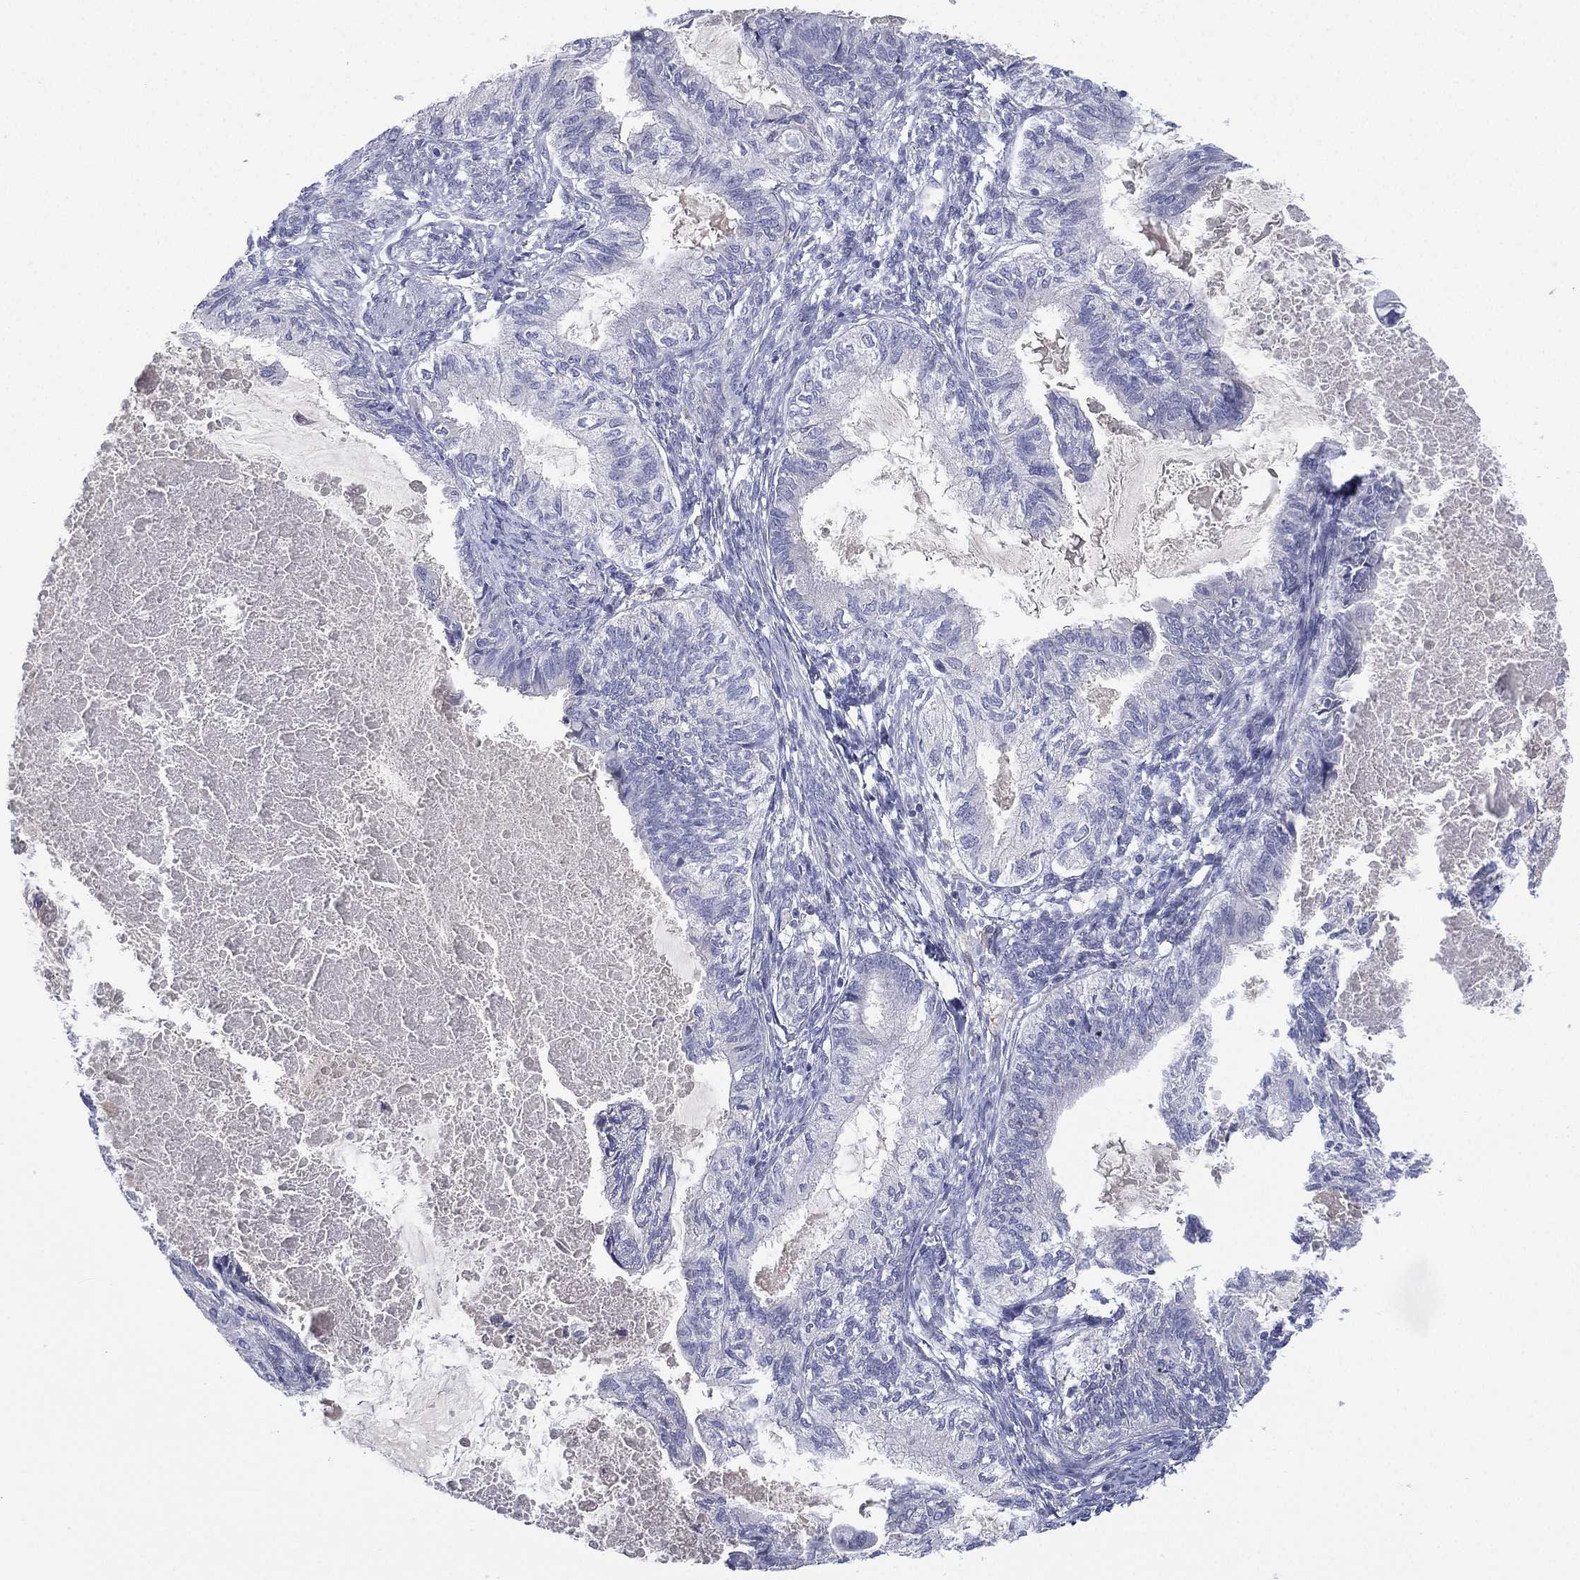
{"staining": {"intensity": "negative", "quantity": "none", "location": "none"}, "tissue": "endometrial cancer", "cell_type": "Tumor cells", "image_type": "cancer", "snomed": [{"axis": "morphology", "description": "Adenocarcinoma, NOS"}, {"axis": "topography", "description": "Endometrium"}], "caption": "This is an immunohistochemistry micrograph of human endometrial adenocarcinoma. There is no staining in tumor cells.", "gene": "CYP2D6", "patient": {"sex": "female", "age": 86}}